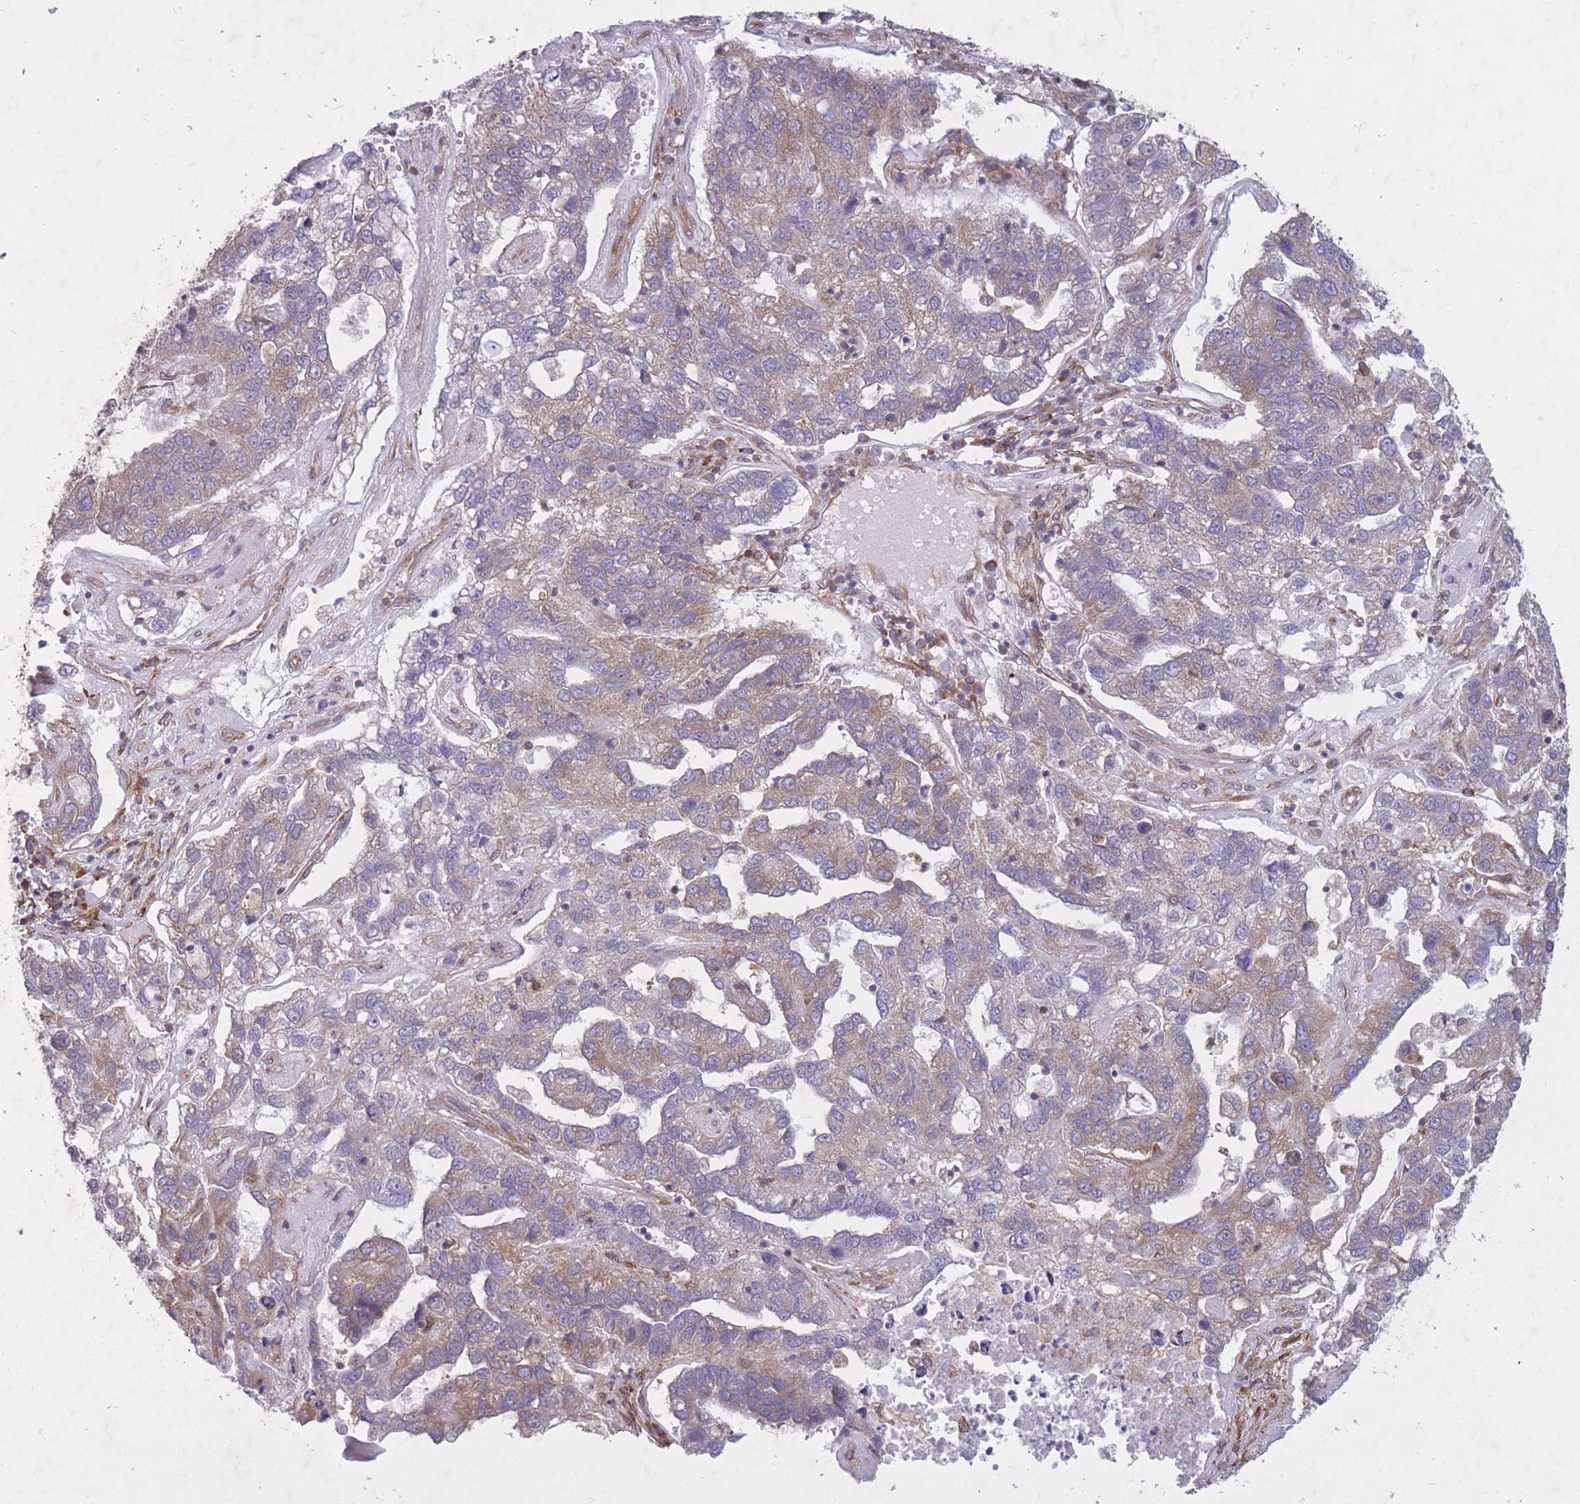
{"staining": {"intensity": "weak", "quantity": "25%-75%", "location": "cytoplasmic/membranous"}, "tissue": "pancreatic cancer", "cell_type": "Tumor cells", "image_type": "cancer", "snomed": [{"axis": "morphology", "description": "Adenocarcinoma, NOS"}, {"axis": "topography", "description": "Pancreas"}], "caption": "A brown stain labels weak cytoplasmic/membranous expression of a protein in human pancreatic cancer tumor cells.", "gene": "CCDC124", "patient": {"sex": "female", "age": 61}}